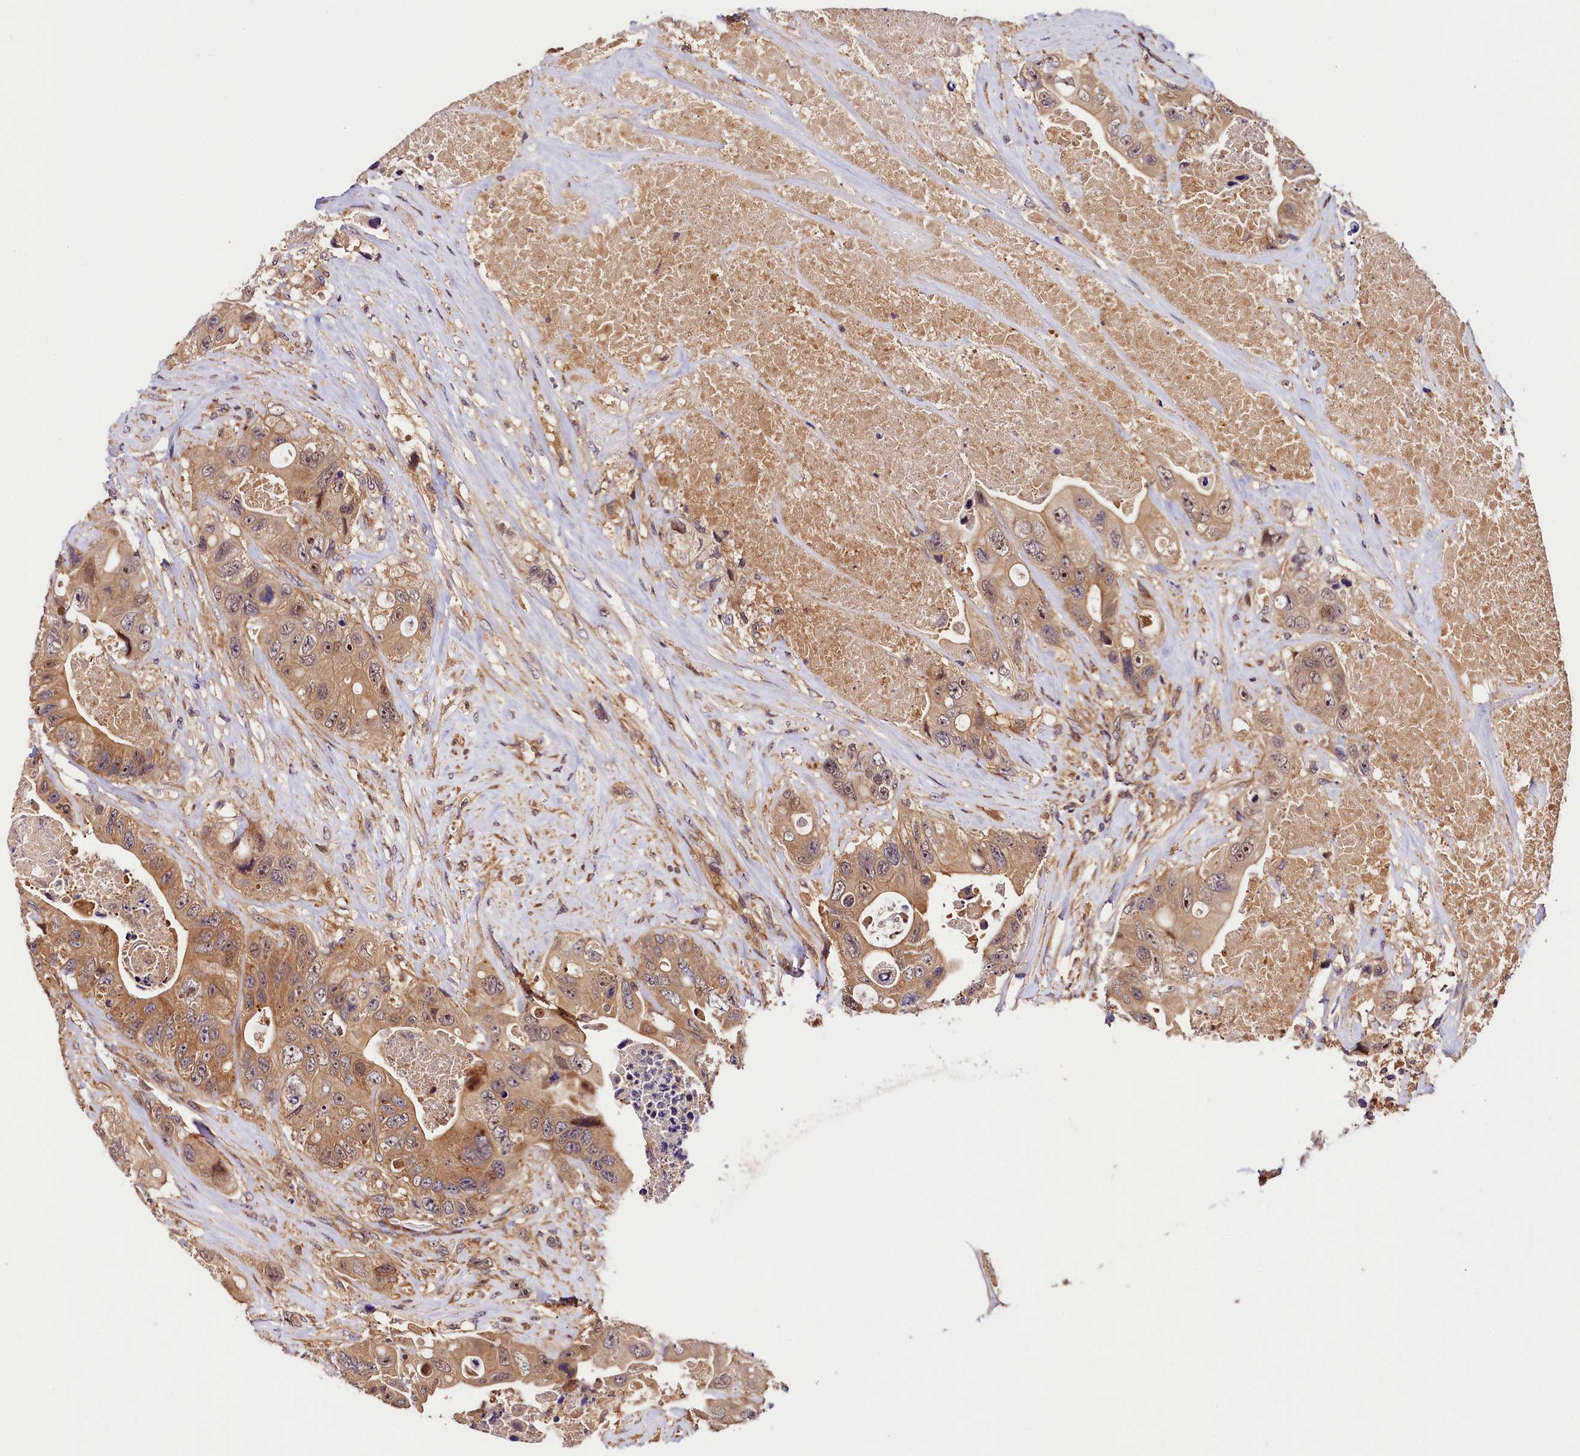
{"staining": {"intensity": "moderate", "quantity": ">75%", "location": "cytoplasmic/membranous,nuclear"}, "tissue": "colorectal cancer", "cell_type": "Tumor cells", "image_type": "cancer", "snomed": [{"axis": "morphology", "description": "Adenocarcinoma, NOS"}, {"axis": "topography", "description": "Colon"}], "caption": "Protein expression analysis of adenocarcinoma (colorectal) demonstrates moderate cytoplasmic/membranous and nuclear staining in approximately >75% of tumor cells.", "gene": "VPS35", "patient": {"sex": "female", "age": 46}}